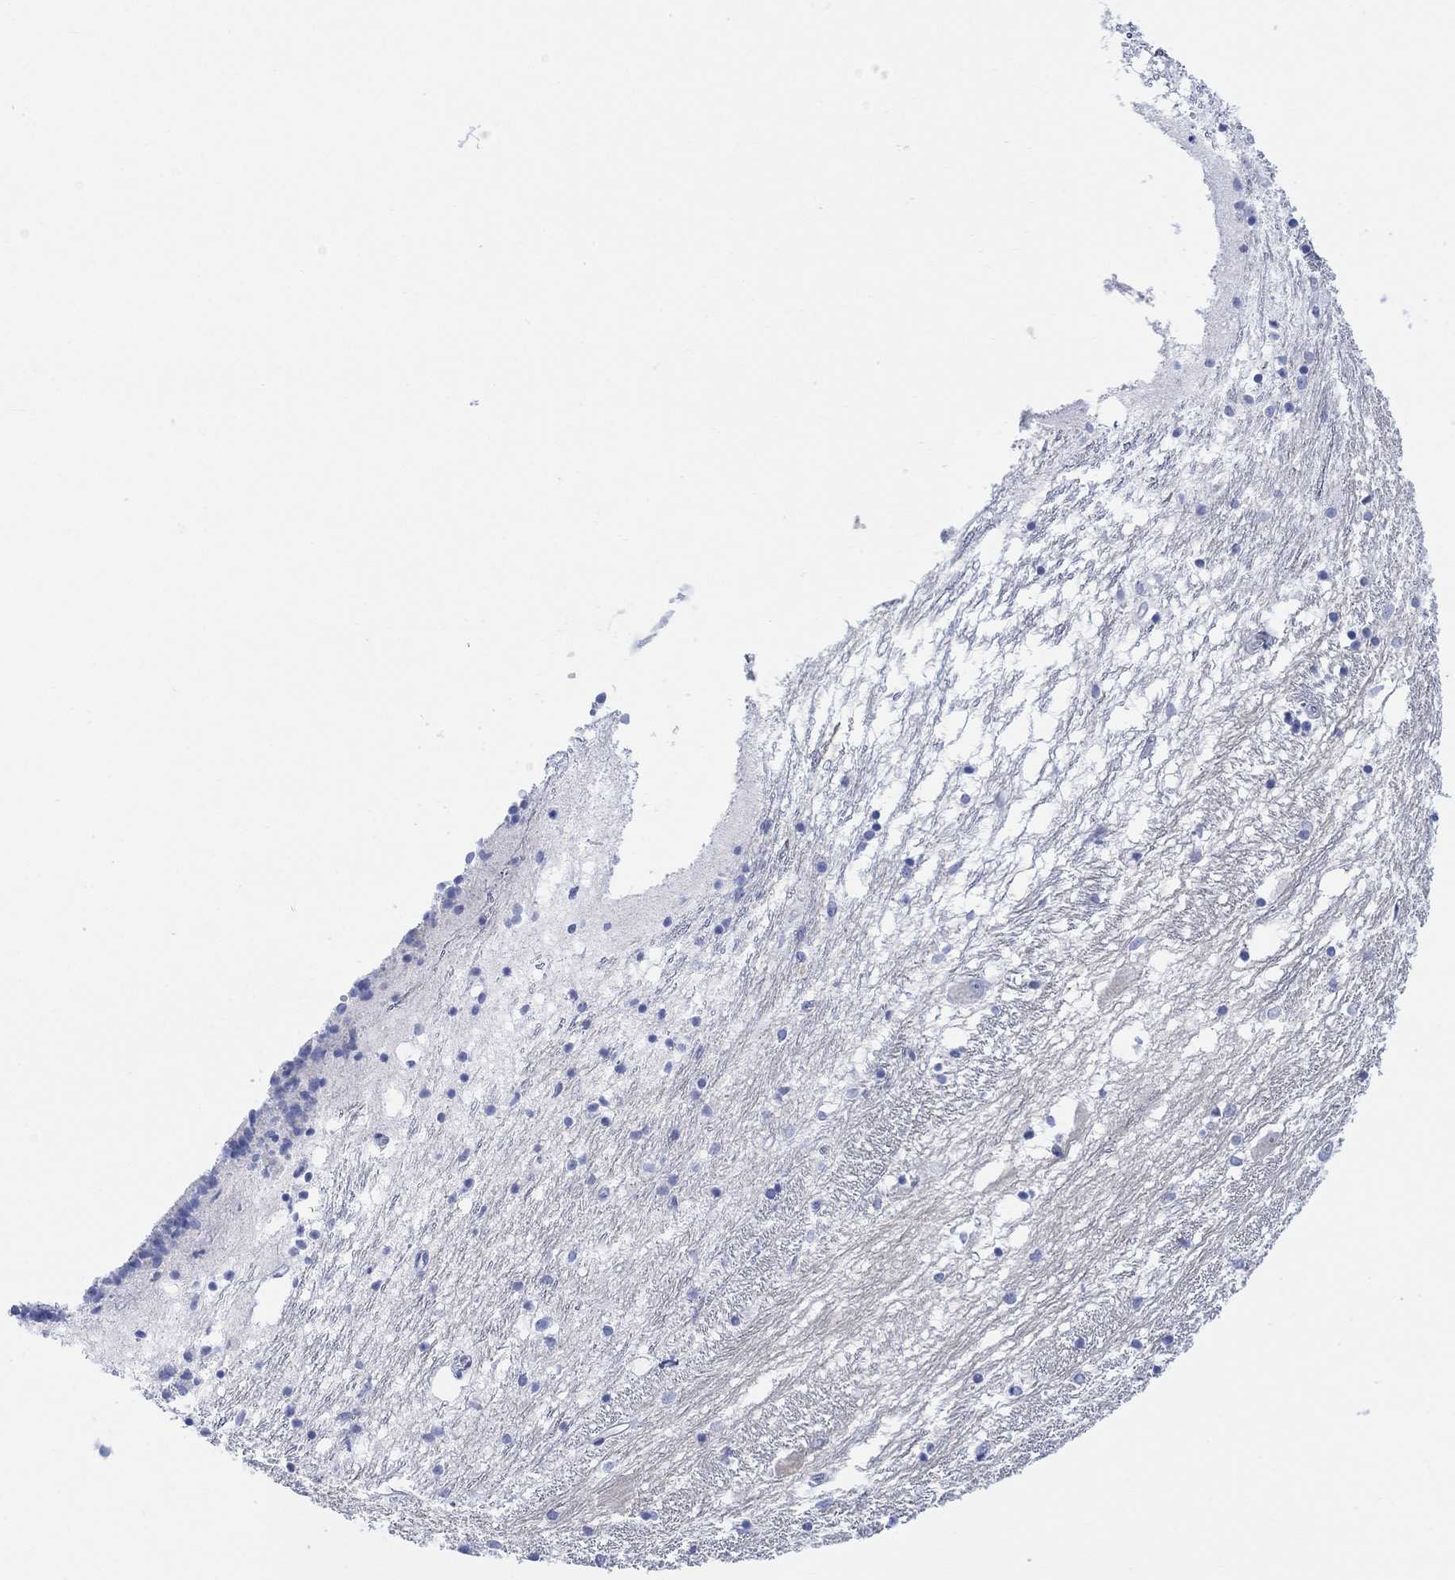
{"staining": {"intensity": "negative", "quantity": "none", "location": "none"}, "tissue": "caudate", "cell_type": "Glial cells", "image_type": "normal", "snomed": [{"axis": "morphology", "description": "Normal tissue, NOS"}, {"axis": "topography", "description": "Lateral ventricle wall"}], "caption": "A histopathology image of human caudate is negative for staining in glial cells.", "gene": "TLDC2", "patient": {"sex": "female", "age": 71}}